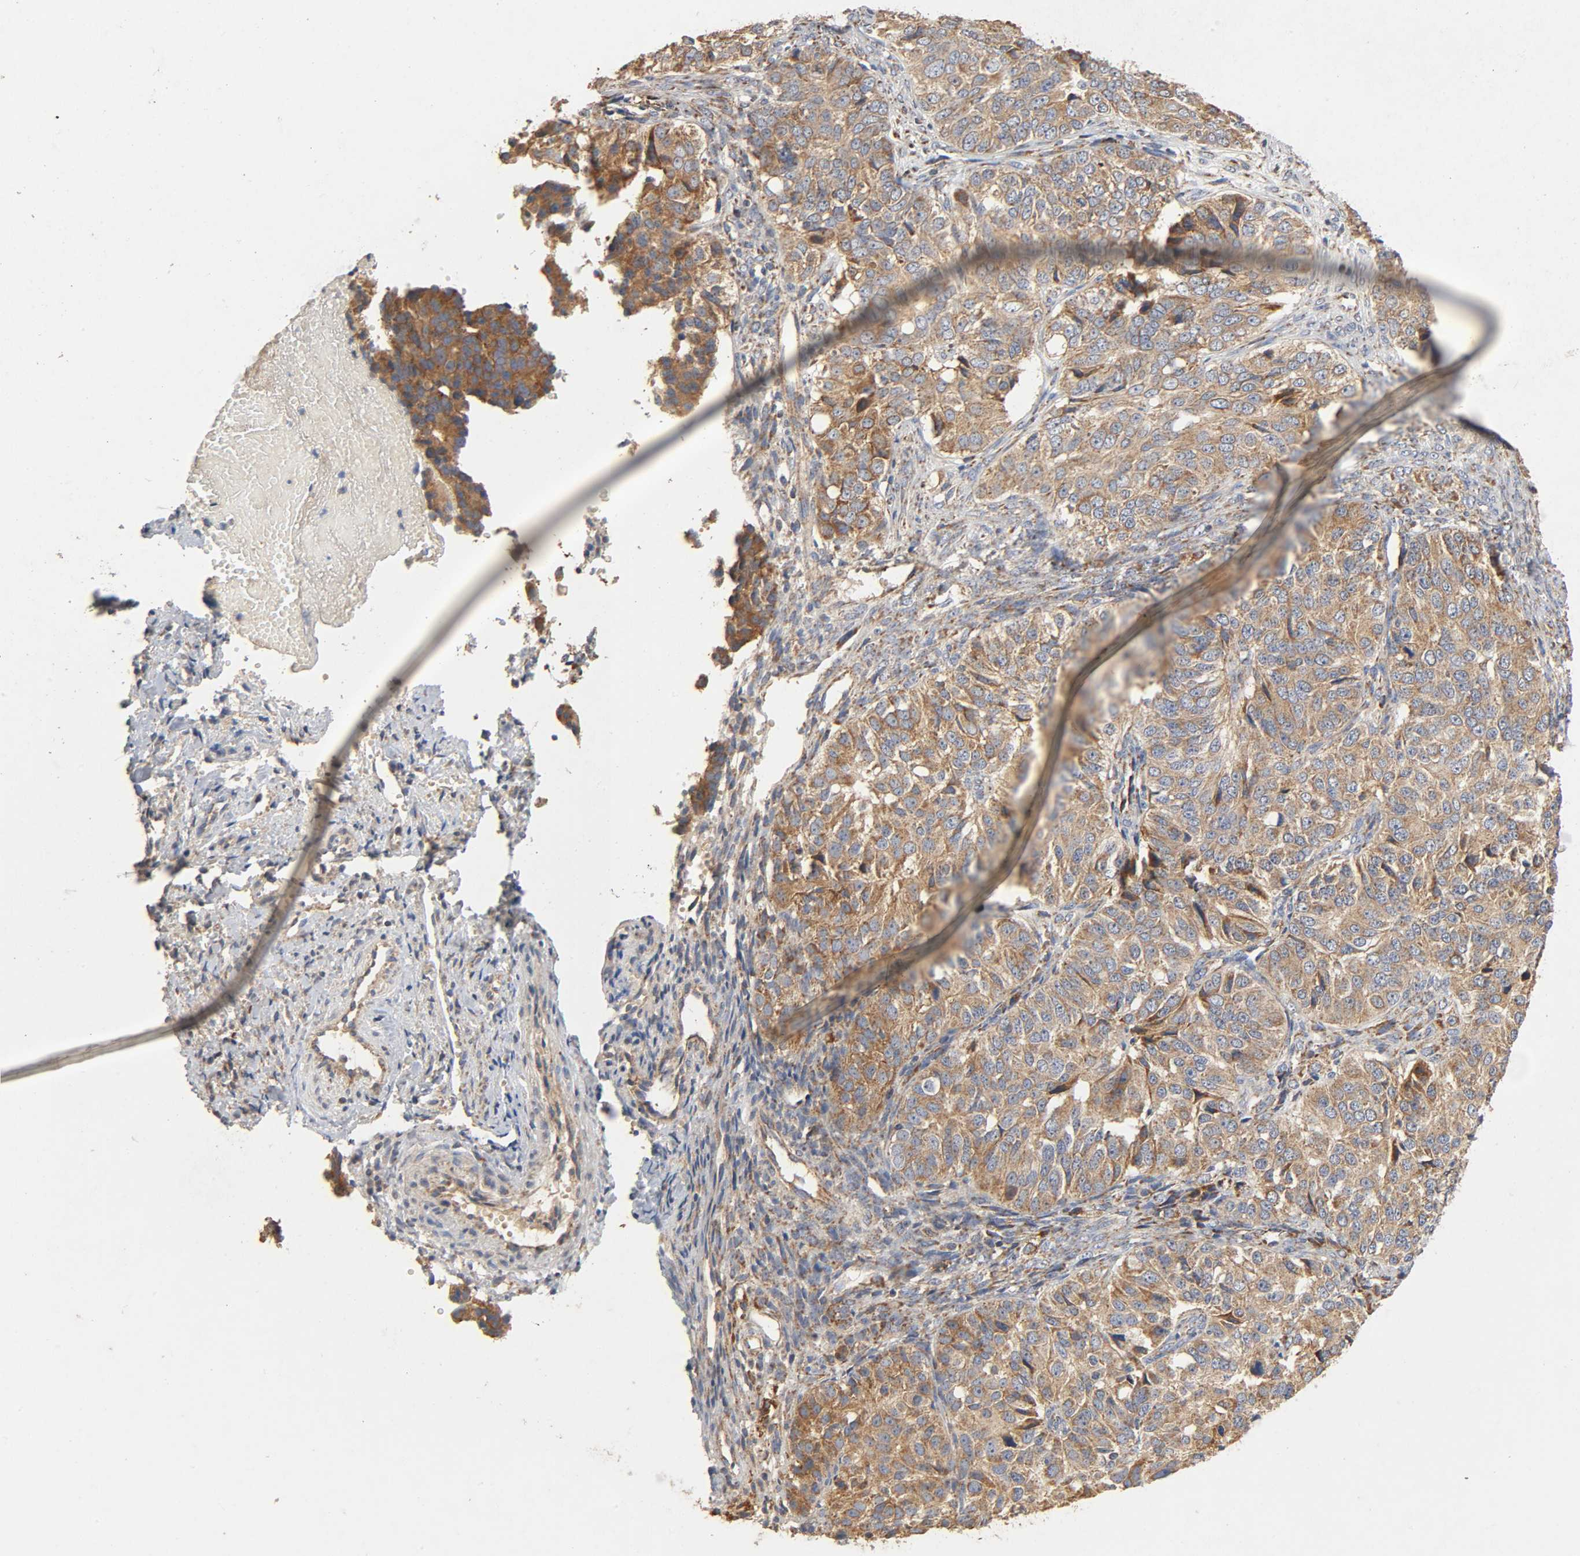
{"staining": {"intensity": "moderate", "quantity": ">75%", "location": "cytoplasmic/membranous"}, "tissue": "ovarian cancer", "cell_type": "Tumor cells", "image_type": "cancer", "snomed": [{"axis": "morphology", "description": "Carcinoma, endometroid"}, {"axis": "topography", "description": "Ovary"}], "caption": "Immunohistochemistry image of neoplastic tissue: human endometroid carcinoma (ovarian) stained using IHC exhibits medium levels of moderate protein expression localized specifically in the cytoplasmic/membranous of tumor cells, appearing as a cytoplasmic/membranous brown color.", "gene": "NDUFS3", "patient": {"sex": "female", "age": 51}}